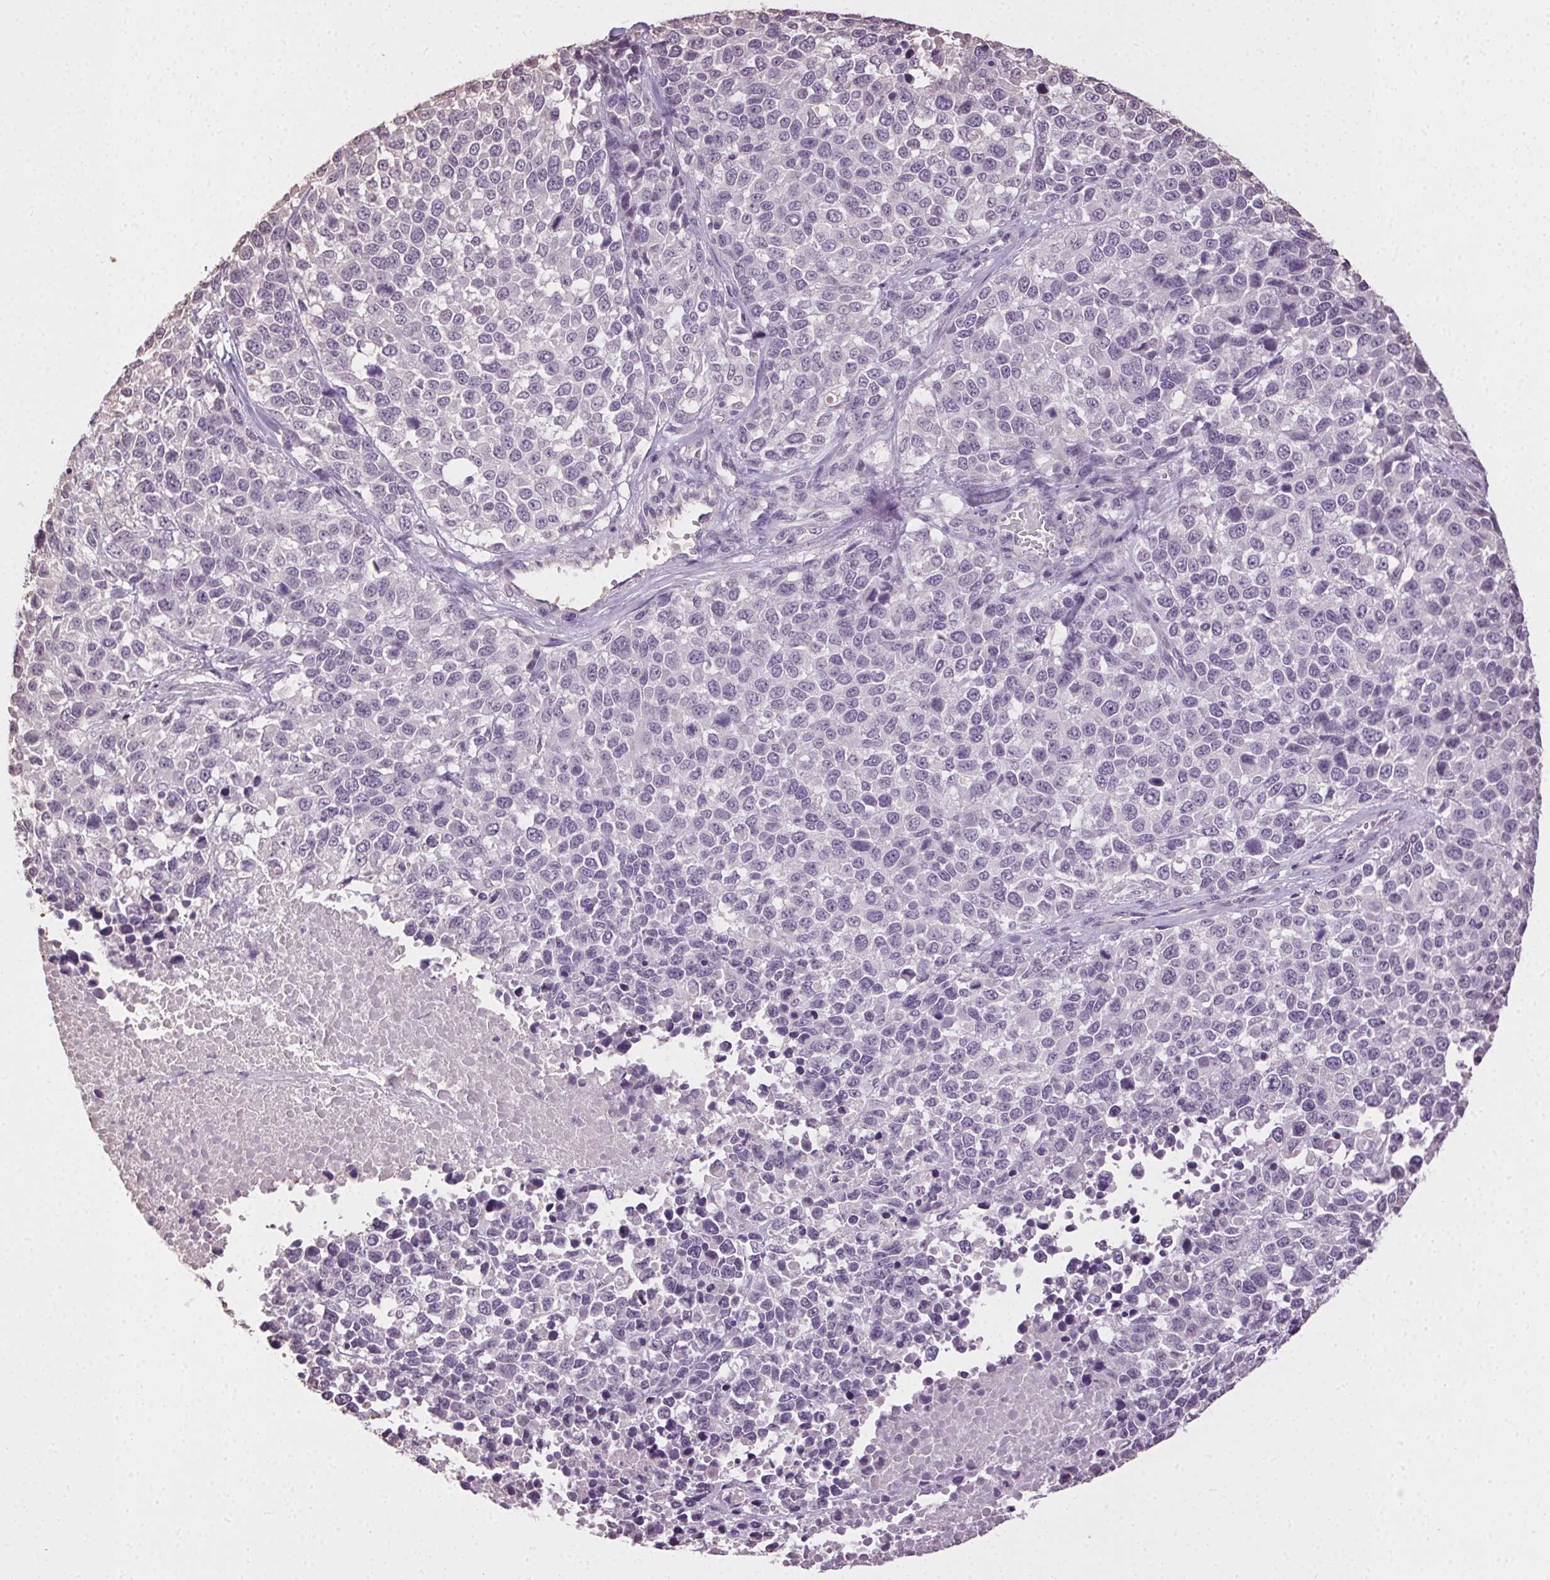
{"staining": {"intensity": "negative", "quantity": "none", "location": "none"}, "tissue": "melanoma", "cell_type": "Tumor cells", "image_type": "cancer", "snomed": [{"axis": "morphology", "description": "Malignant melanoma, Metastatic site"}, {"axis": "topography", "description": "Skin"}], "caption": "A histopathology image of malignant melanoma (metastatic site) stained for a protein demonstrates no brown staining in tumor cells.", "gene": "SYCE2", "patient": {"sex": "male", "age": 84}}